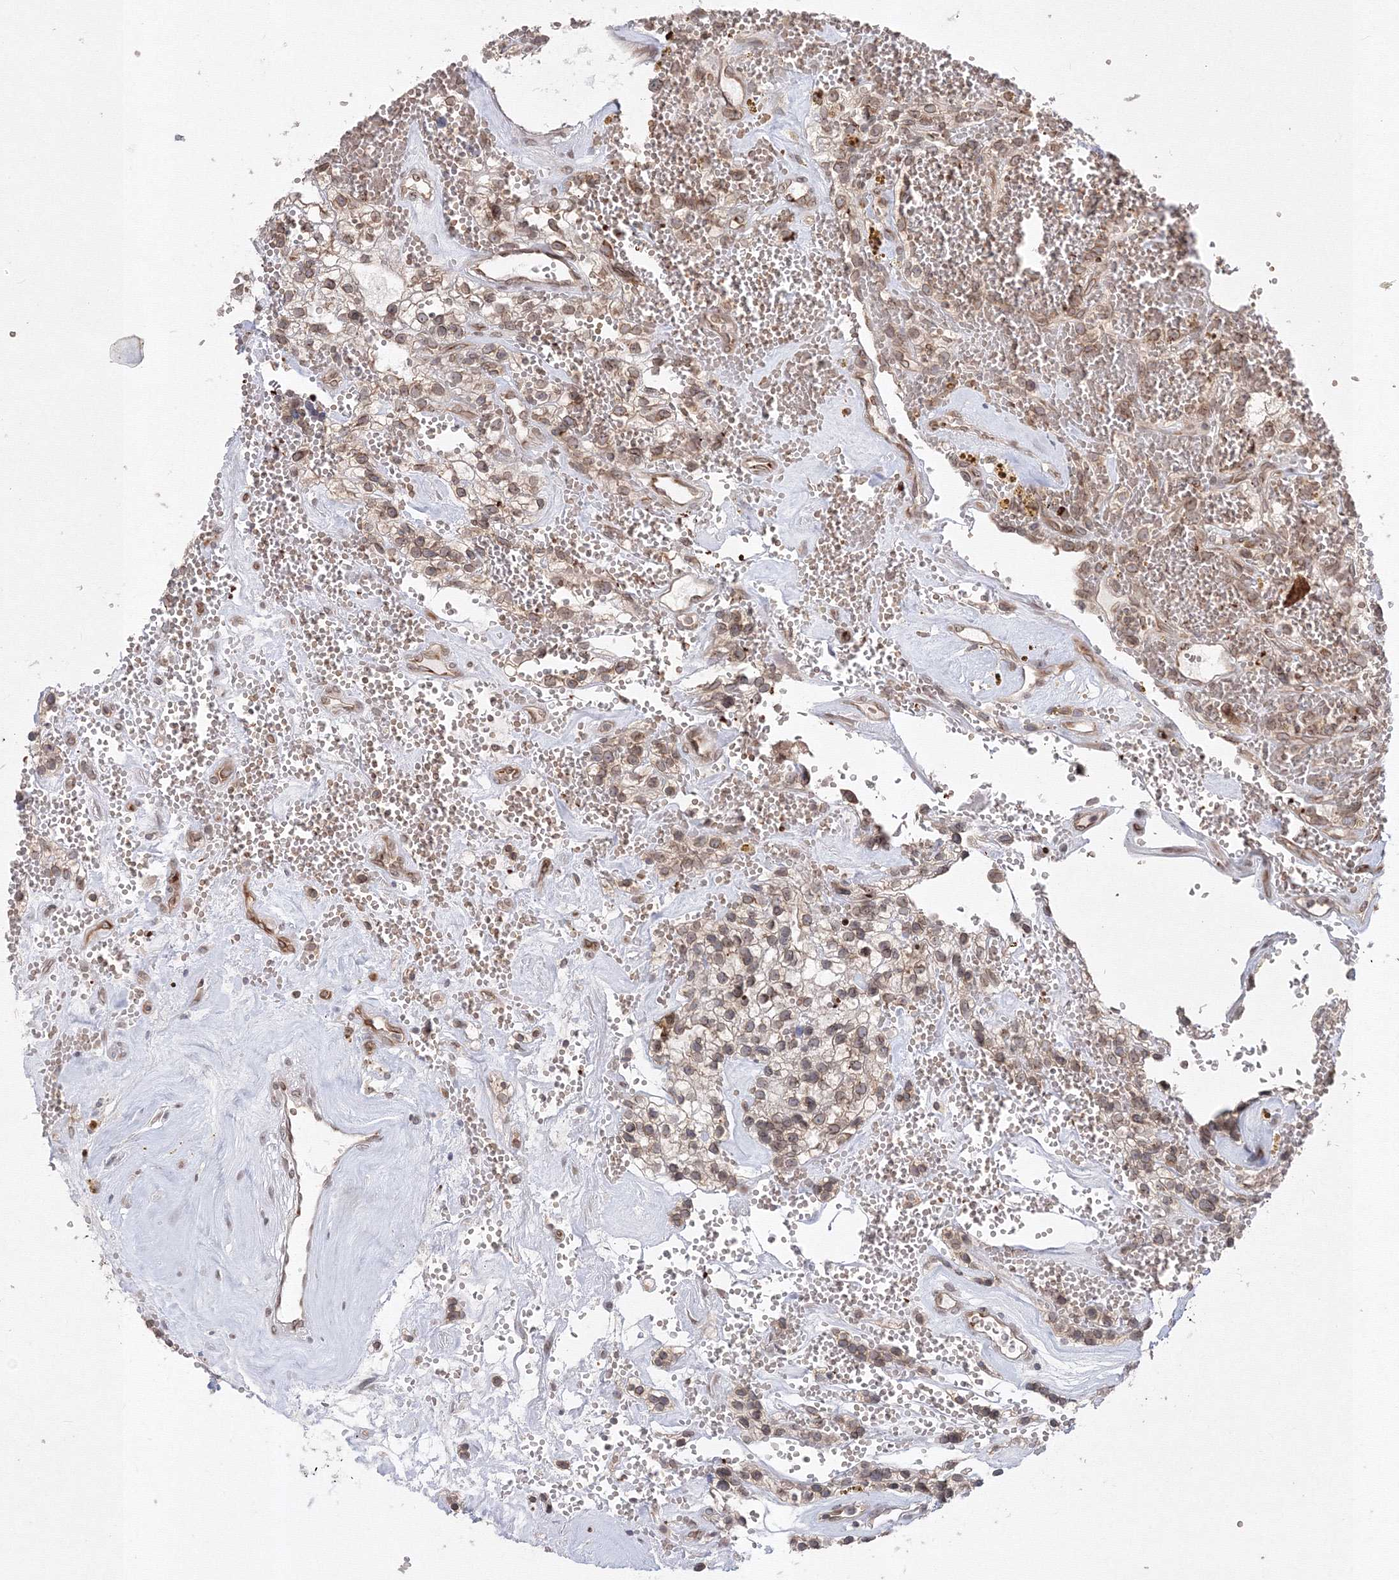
{"staining": {"intensity": "weak", "quantity": "25%-75%", "location": "cytoplasmic/membranous,nuclear"}, "tissue": "renal cancer", "cell_type": "Tumor cells", "image_type": "cancer", "snomed": [{"axis": "morphology", "description": "Adenocarcinoma, NOS"}, {"axis": "topography", "description": "Kidney"}], "caption": "High-power microscopy captured an immunohistochemistry (IHC) image of renal cancer (adenocarcinoma), revealing weak cytoplasmic/membranous and nuclear positivity in about 25%-75% of tumor cells.", "gene": "DNAJB2", "patient": {"sex": "female", "age": 57}}